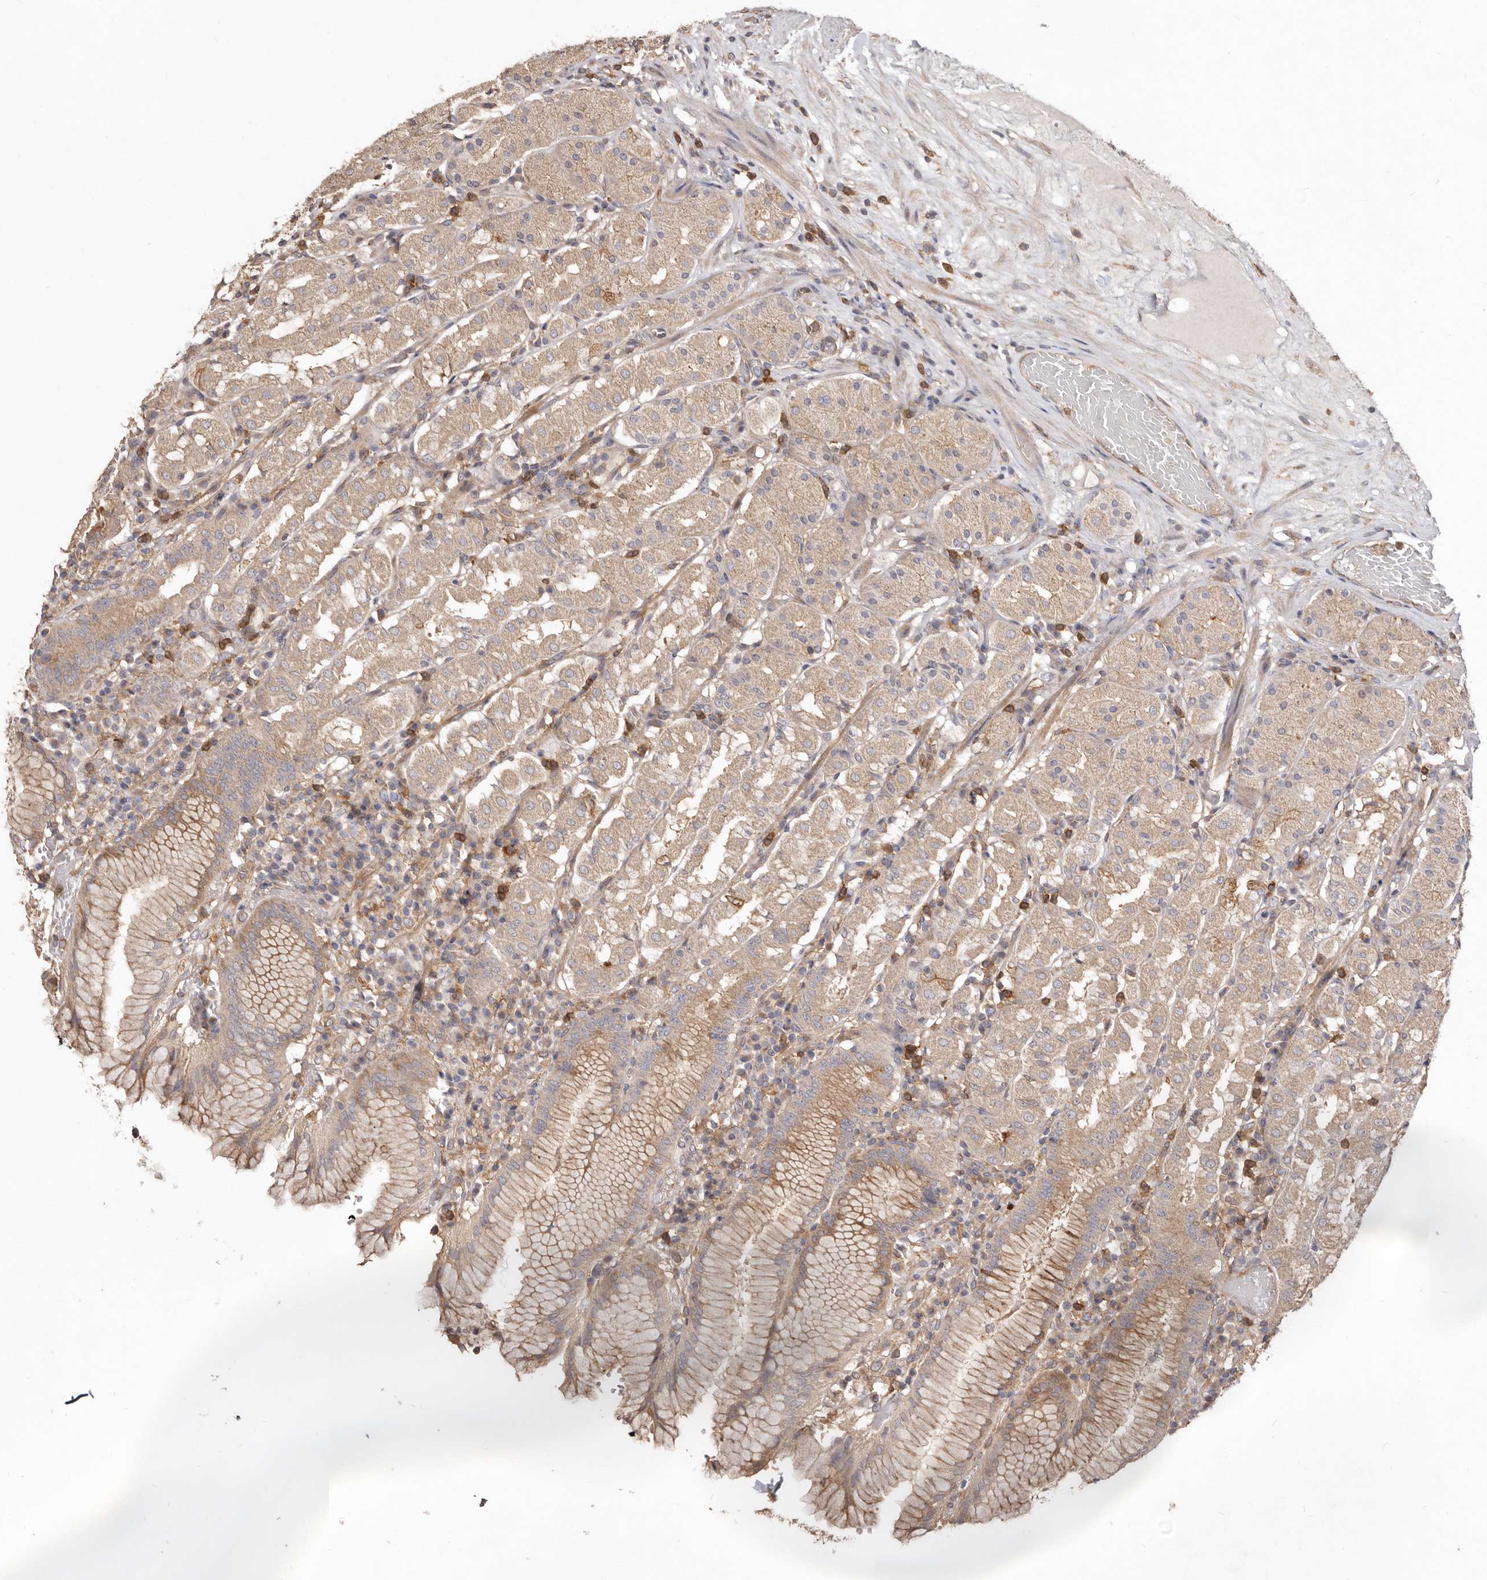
{"staining": {"intensity": "moderate", "quantity": ">75%", "location": "cytoplasmic/membranous"}, "tissue": "stomach", "cell_type": "Glandular cells", "image_type": "normal", "snomed": [{"axis": "morphology", "description": "Normal tissue, NOS"}, {"axis": "topography", "description": "Stomach"}, {"axis": "topography", "description": "Stomach, lower"}], "caption": "Unremarkable stomach displays moderate cytoplasmic/membranous positivity in about >75% of glandular cells (Stains: DAB (3,3'-diaminobenzidine) in brown, nuclei in blue, Microscopy: brightfield microscopy at high magnification)..", "gene": "LRRC25", "patient": {"sex": "female", "age": 56}}